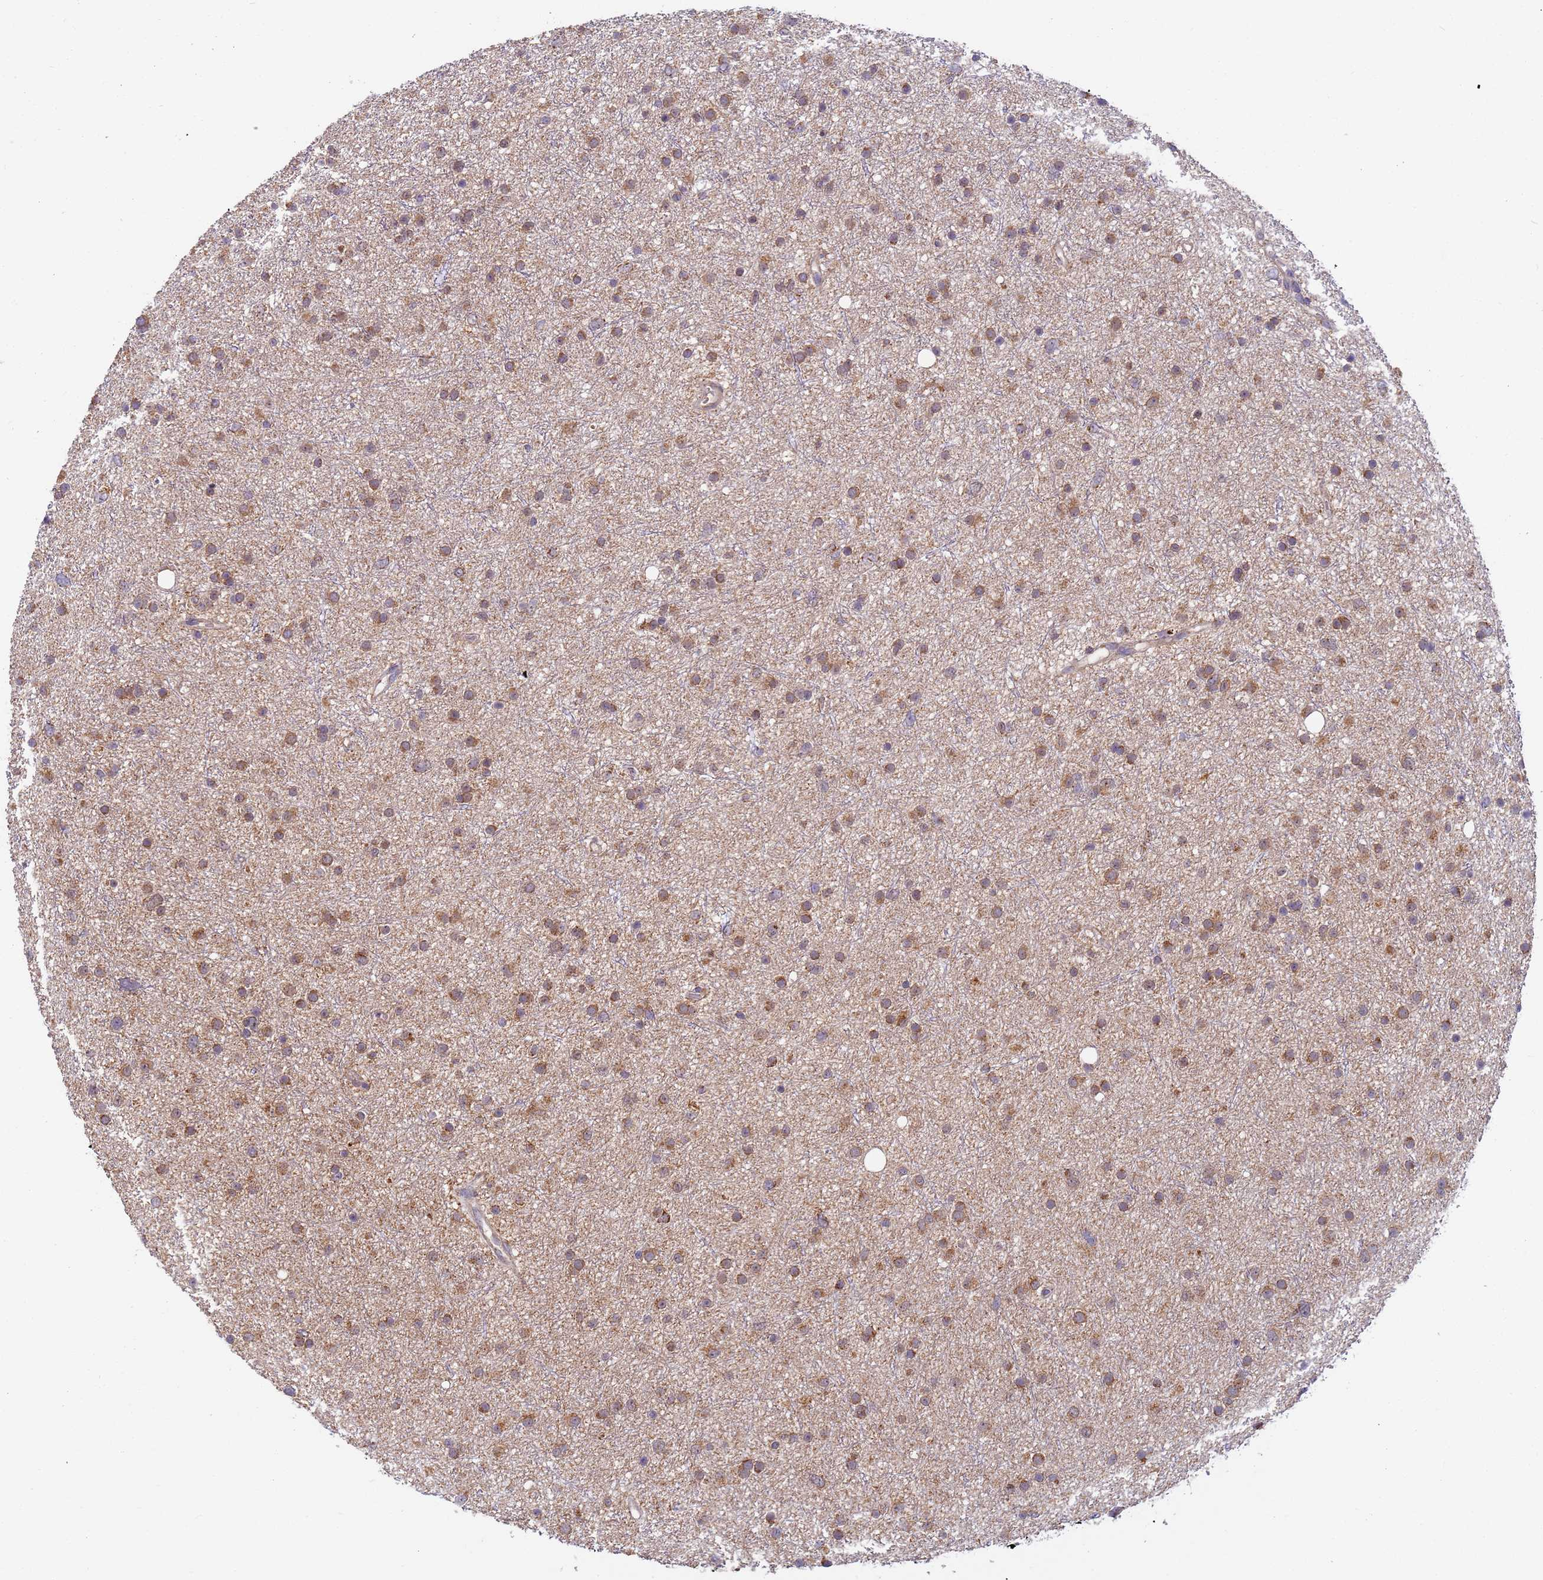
{"staining": {"intensity": "moderate", "quantity": ">75%", "location": "cytoplasmic/membranous"}, "tissue": "glioma", "cell_type": "Tumor cells", "image_type": "cancer", "snomed": [{"axis": "morphology", "description": "Glioma, malignant, Low grade"}, {"axis": "topography", "description": "Cerebral cortex"}], "caption": "Immunohistochemical staining of human glioma displays medium levels of moderate cytoplasmic/membranous positivity in approximately >75% of tumor cells. (IHC, brightfield microscopy, high magnification).", "gene": "RAPGEF3", "patient": {"sex": "female", "age": 39}}